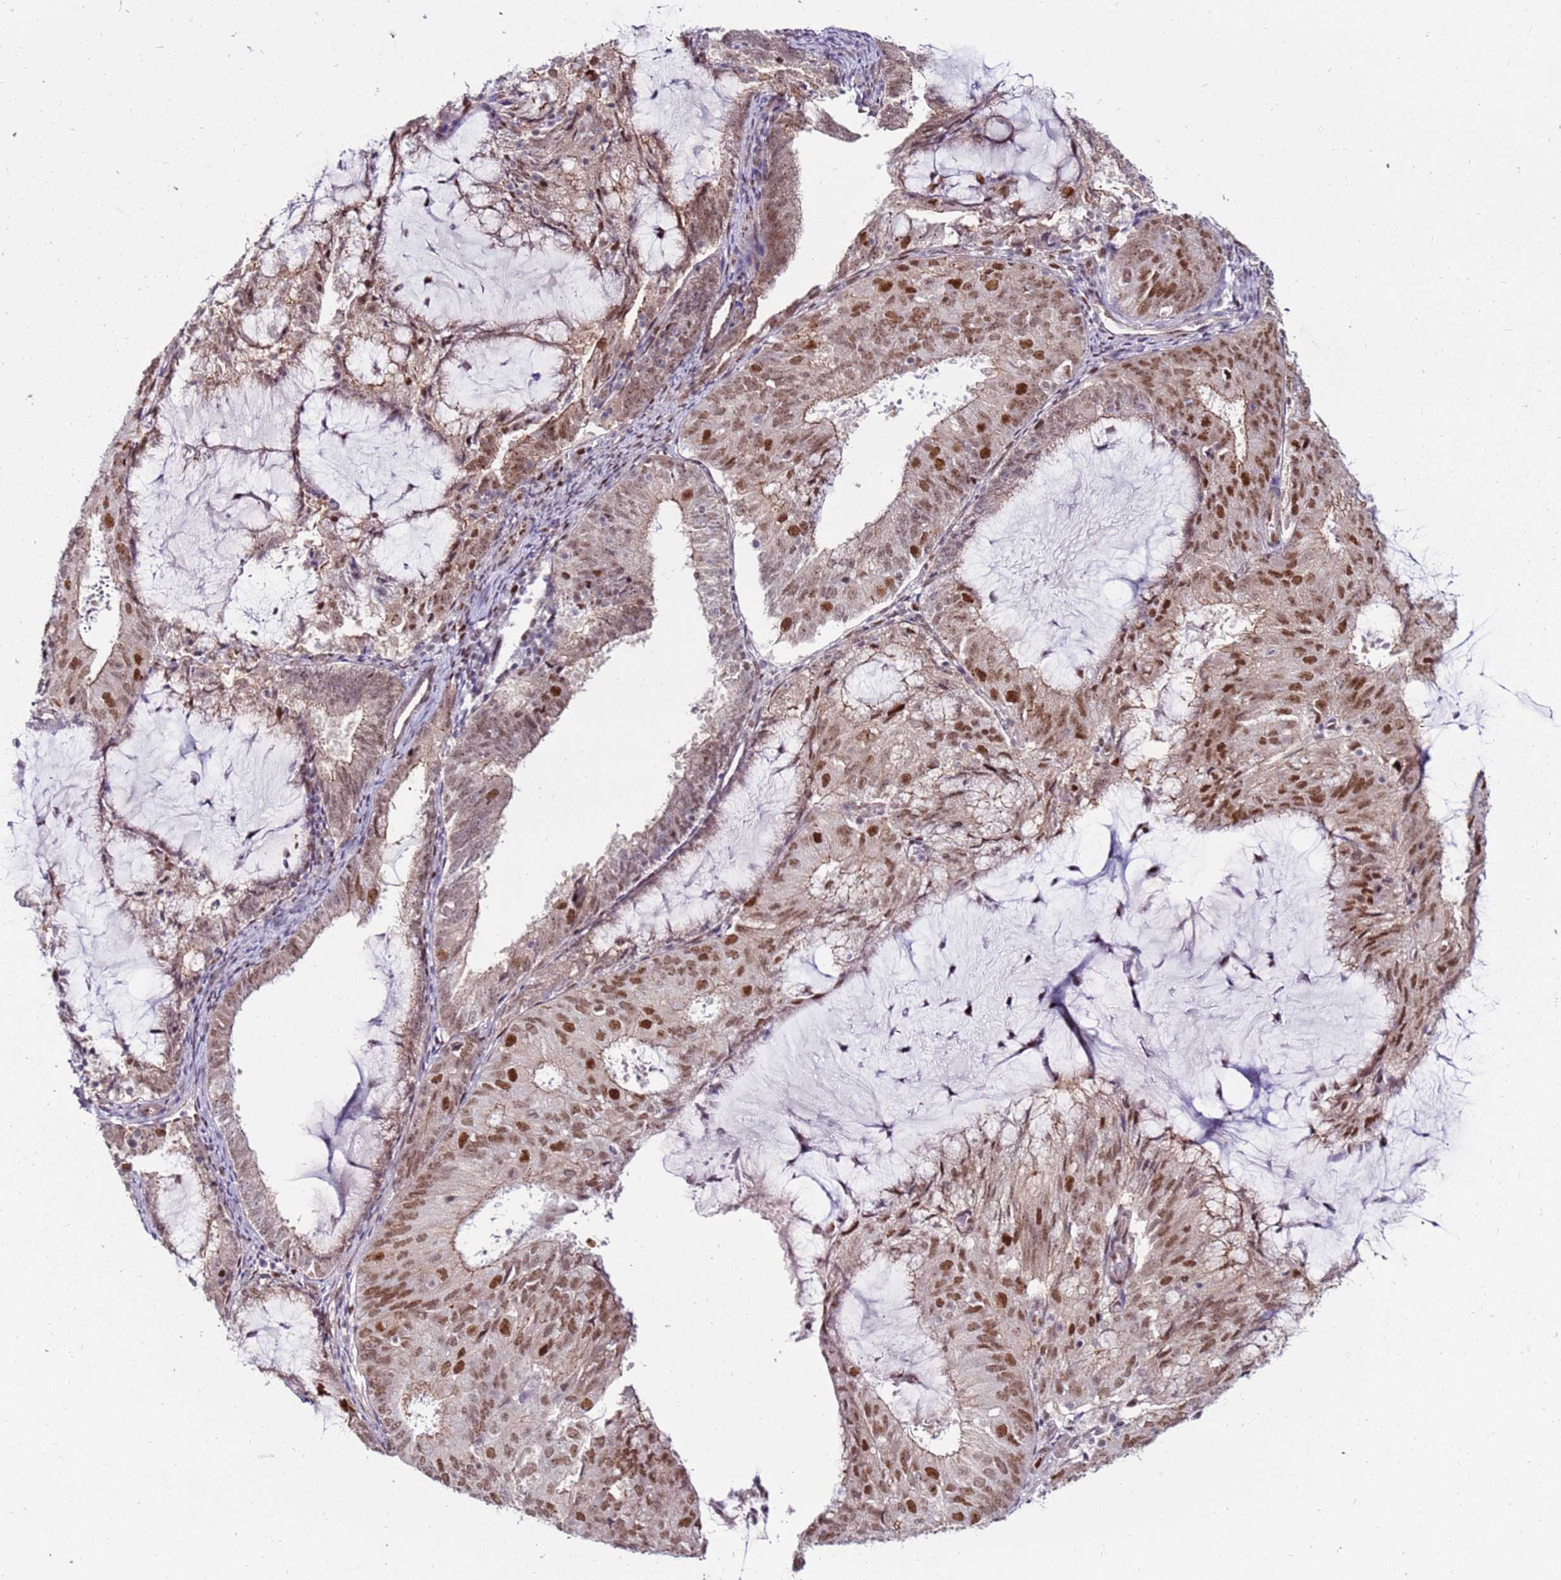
{"staining": {"intensity": "moderate", "quantity": "25%-75%", "location": "nuclear"}, "tissue": "endometrial cancer", "cell_type": "Tumor cells", "image_type": "cancer", "snomed": [{"axis": "morphology", "description": "Adenocarcinoma, NOS"}, {"axis": "topography", "description": "Endometrium"}], "caption": "An IHC photomicrograph of neoplastic tissue is shown. Protein staining in brown highlights moderate nuclear positivity in endometrial cancer (adenocarcinoma) within tumor cells. The staining was performed using DAB, with brown indicating positive protein expression. Nuclei are stained blue with hematoxylin.", "gene": "KPNA4", "patient": {"sex": "female", "age": 81}}